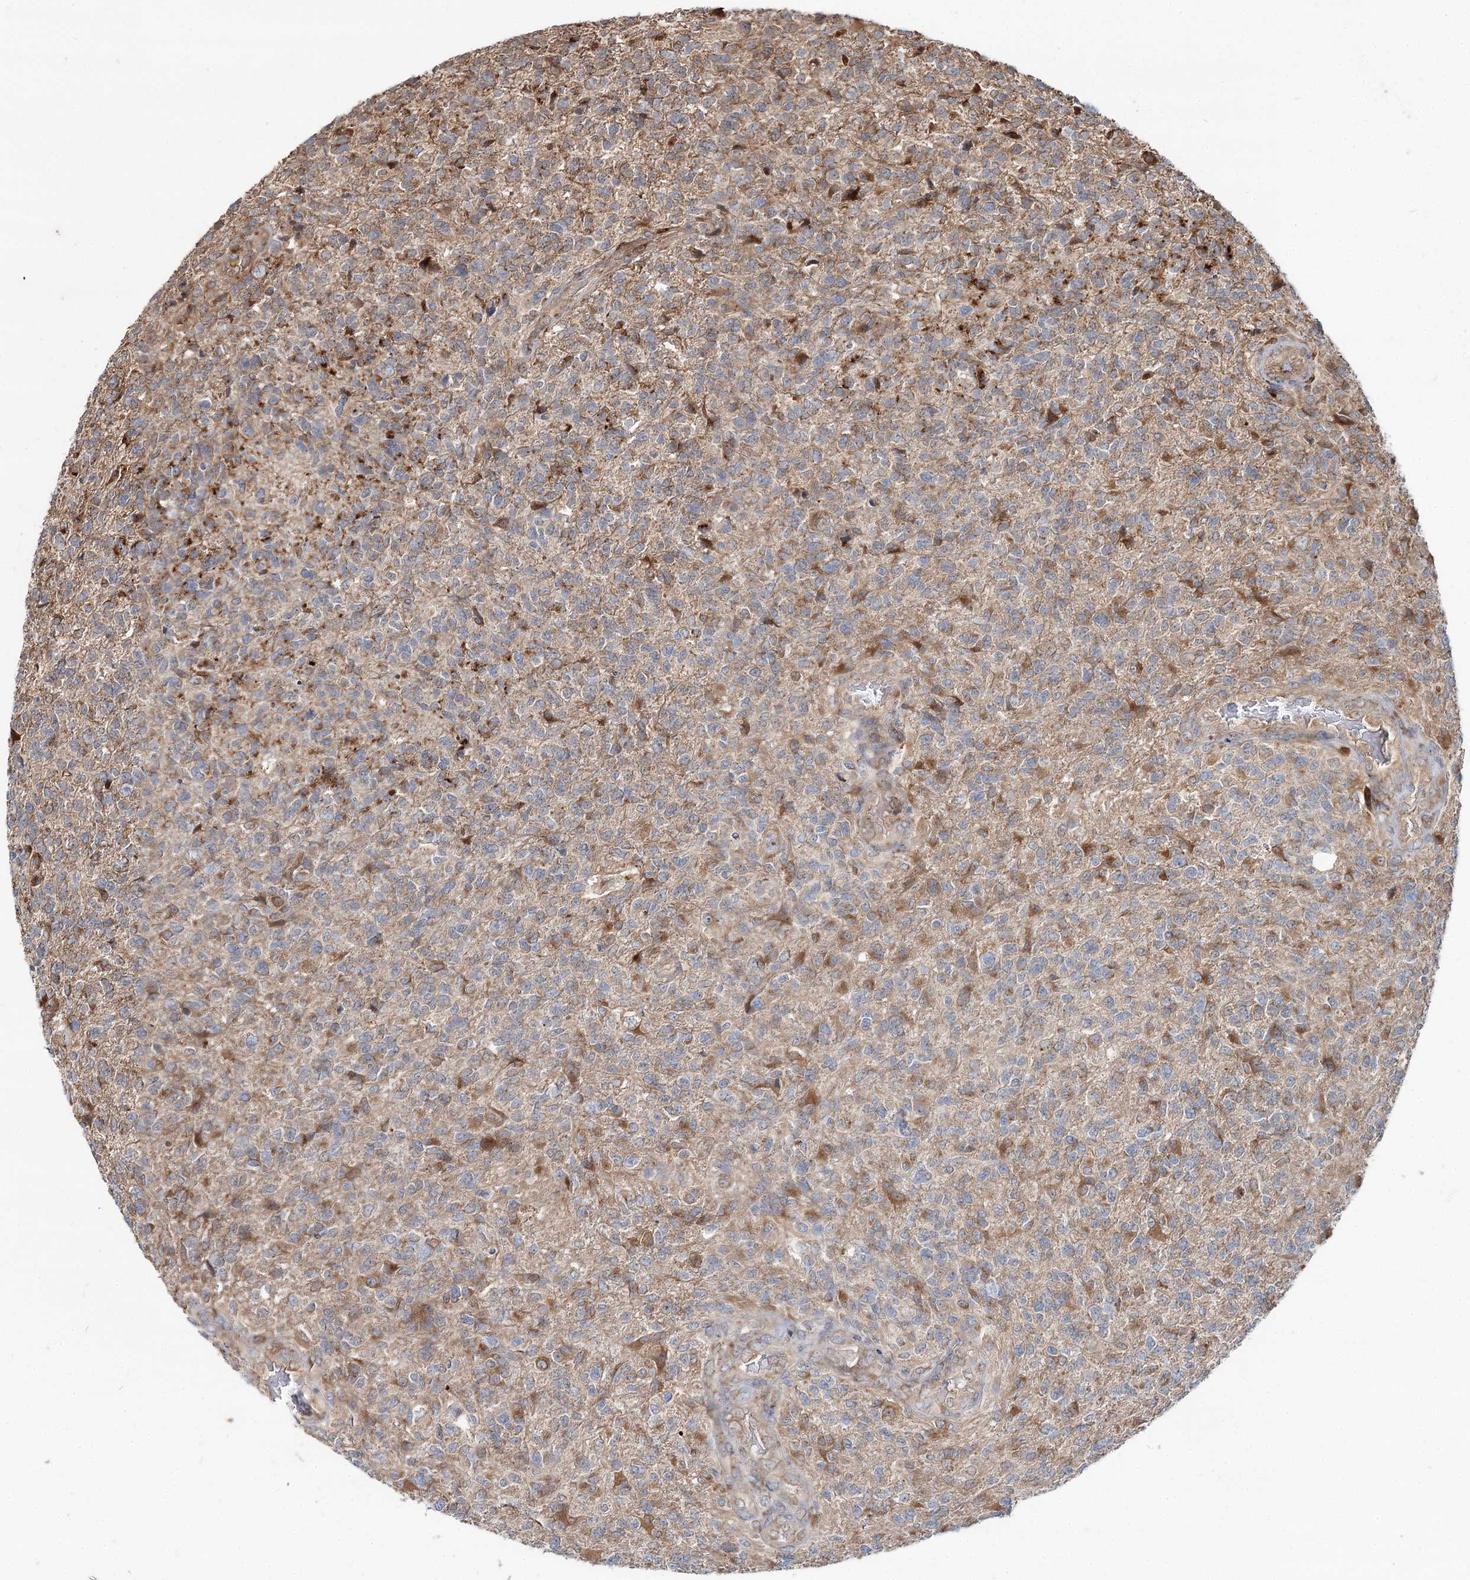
{"staining": {"intensity": "weak", "quantity": "25%-75%", "location": "cytoplasmic/membranous"}, "tissue": "glioma", "cell_type": "Tumor cells", "image_type": "cancer", "snomed": [{"axis": "morphology", "description": "Glioma, malignant, High grade"}, {"axis": "topography", "description": "Brain"}], "caption": "Tumor cells exhibit low levels of weak cytoplasmic/membranous positivity in approximately 25%-75% of cells in human glioma. (DAB (3,3'-diaminobenzidine) = brown stain, brightfield microscopy at high magnification).", "gene": "SPART", "patient": {"sex": "male", "age": 56}}